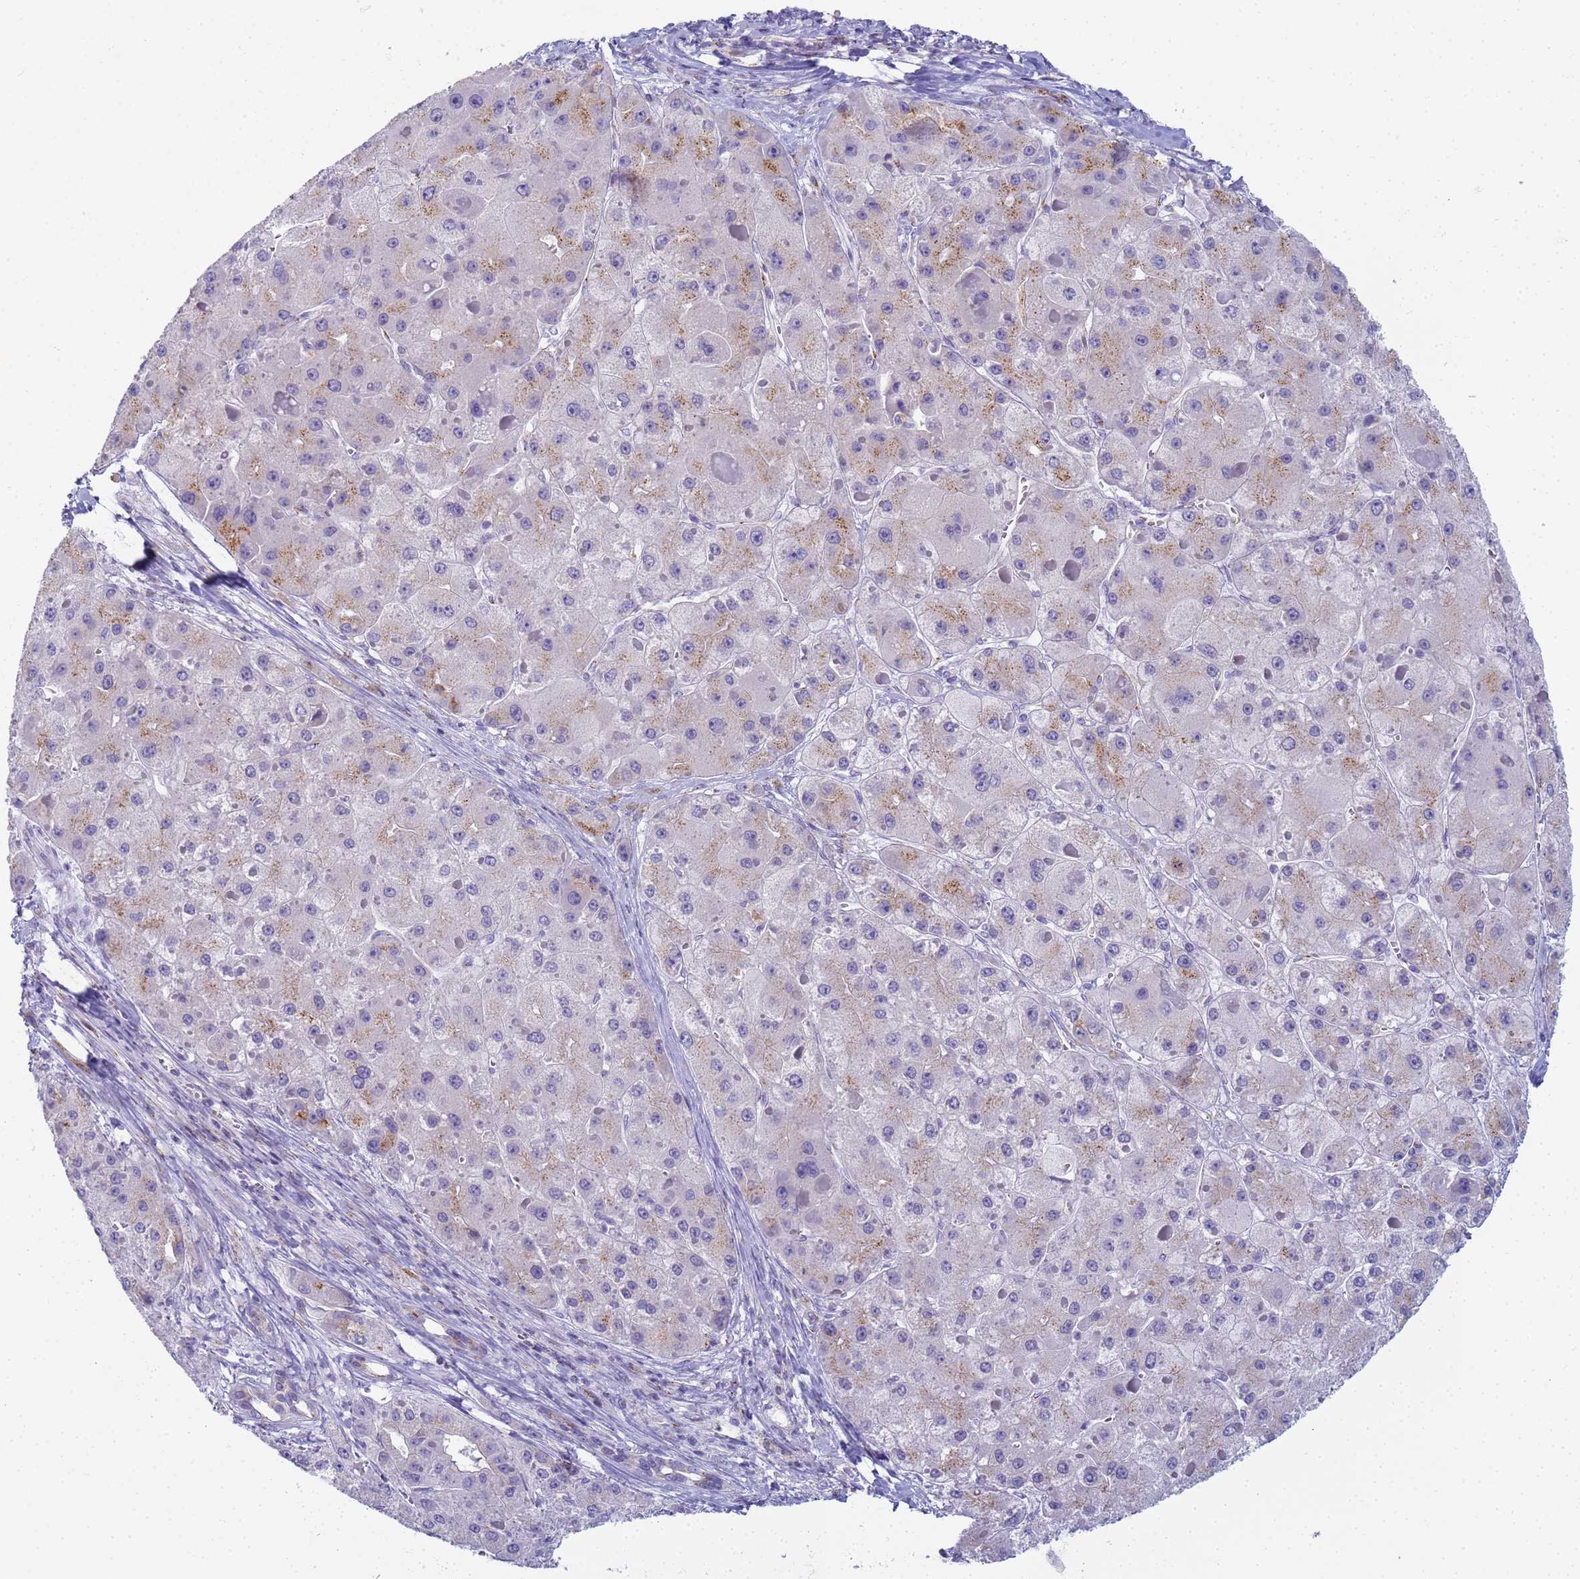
{"staining": {"intensity": "moderate", "quantity": "<25%", "location": "cytoplasmic/membranous"}, "tissue": "liver cancer", "cell_type": "Tumor cells", "image_type": "cancer", "snomed": [{"axis": "morphology", "description": "Carcinoma, Hepatocellular, NOS"}, {"axis": "topography", "description": "Liver"}], "caption": "Human hepatocellular carcinoma (liver) stained with a protein marker shows moderate staining in tumor cells.", "gene": "CR1", "patient": {"sex": "female", "age": 73}}